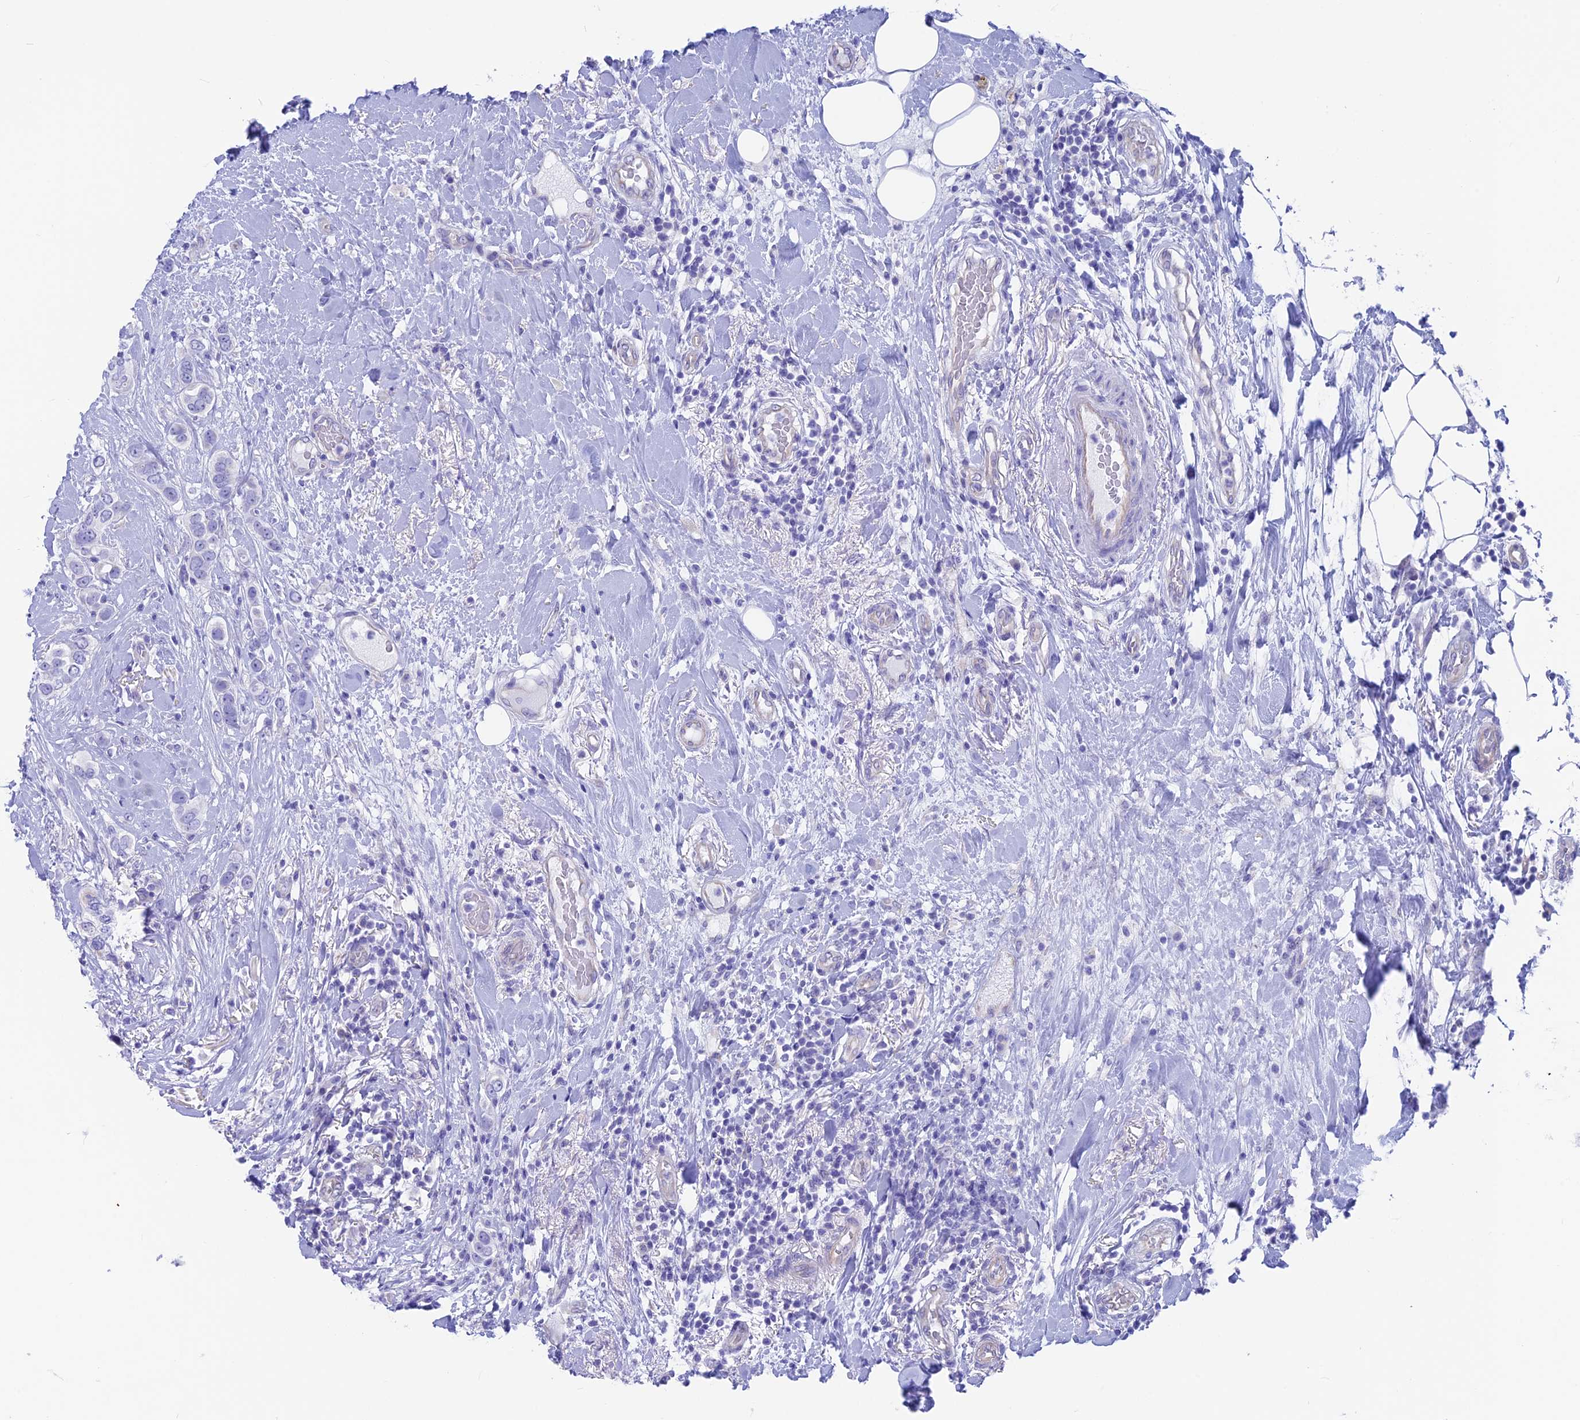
{"staining": {"intensity": "negative", "quantity": "none", "location": "none"}, "tissue": "breast cancer", "cell_type": "Tumor cells", "image_type": "cancer", "snomed": [{"axis": "morphology", "description": "Lobular carcinoma"}, {"axis": "topography", "description": "Breast"}], "caption": "Immunohistochemistry photomicrograph of neoplastic tissue: breast lobular carcinoma stained with DAB exhibits no significant protein positivity in tumor cells. The staining was performed using DAB (3,3'-diaminobenzidine) to visualize the protein expression in brown, while the nuclei were stained in blue with hematoxylin (Magnification: 20x).", "gene": "GNGT2", "patient": {"sex": "female", "age": 51}}